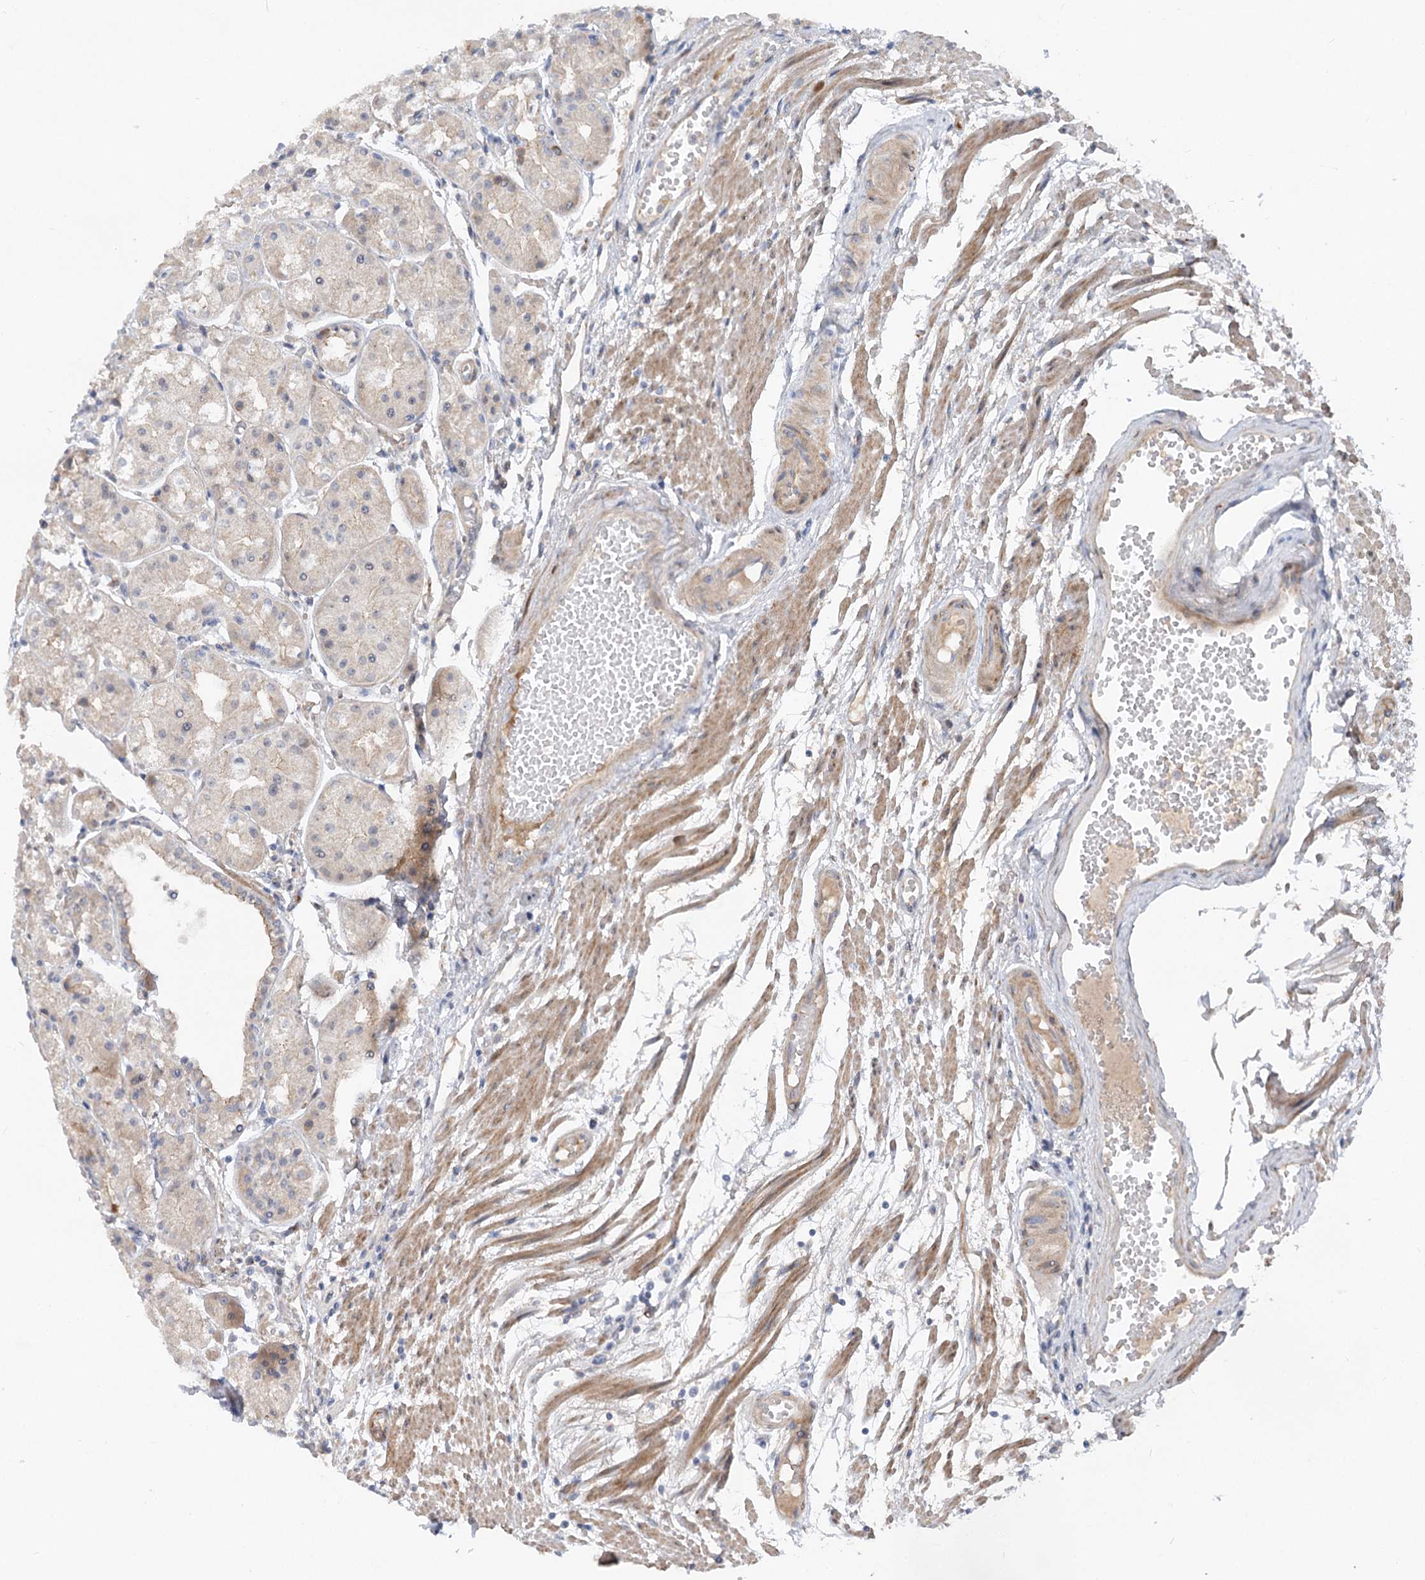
{"staining": {"intensity": "moderate", "quantity": ">75%", "location": "cytoplasmic/membranous"}, "tissue": "stomach", "cell_type": "Glandular cells", "image_type": "normal", "snomed": [{"axis": "morphology", "description": "Normal tissue, NOS"}, {"axis": "topography", "description": "Stomach, upper"}], "caption": "Brown immunohistochemical staining in unremarkable stomach shows moderate cytoplasmic/membranous positivity in approximately >75% of glandular cells. Nuclei are stained in blue.", "gene": "FGF19", "patient": {"sex": "male", "age": 72}}